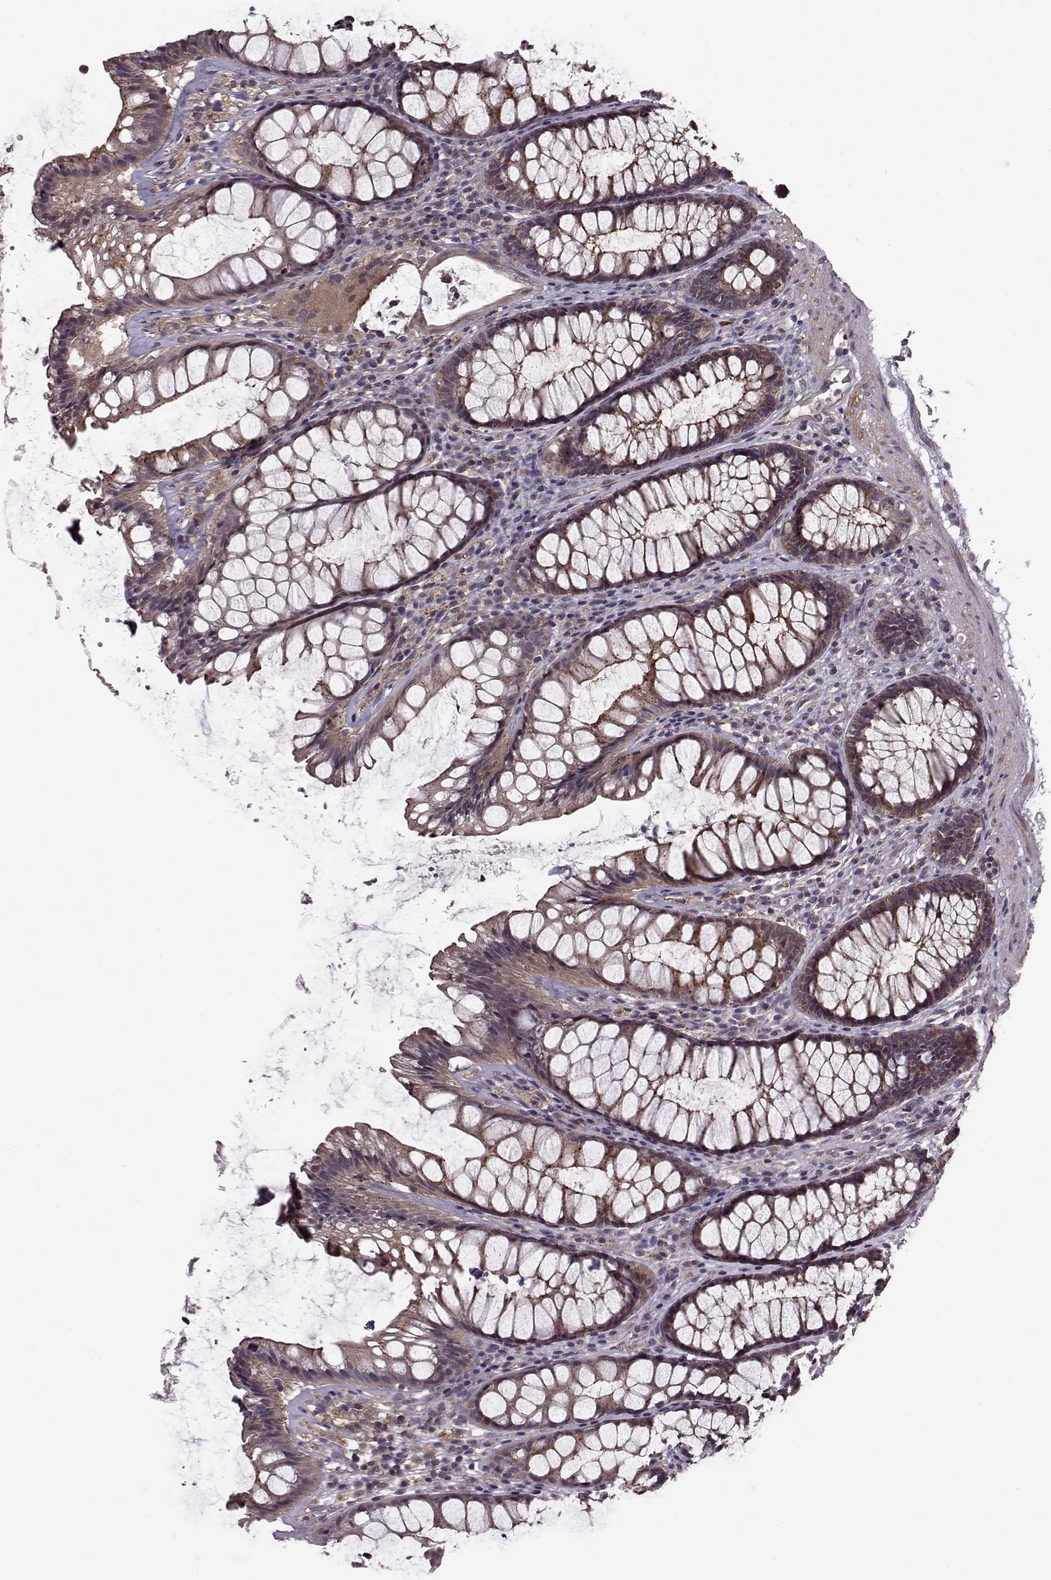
{"staining": {"intensity": "moderate", "quantity": ">75%", "location": "cytoplasmic/membranous"}, "tissue": "rectum", "cell_type": "Glandular cells", "image_type": "normal", "snomed": [{"axis": "morphology", "description": "Normal tissue, NOS"}, {"axis": "topography", "description": "Rectum"}], "caption": "Rectum stained for a protein (brown) reveals moderate cytoplasmic/membranous positive expression in approximately >75% of glandular cells.", "gene": "FNIP2", "patient": {"sex": "male", "age": 72}}